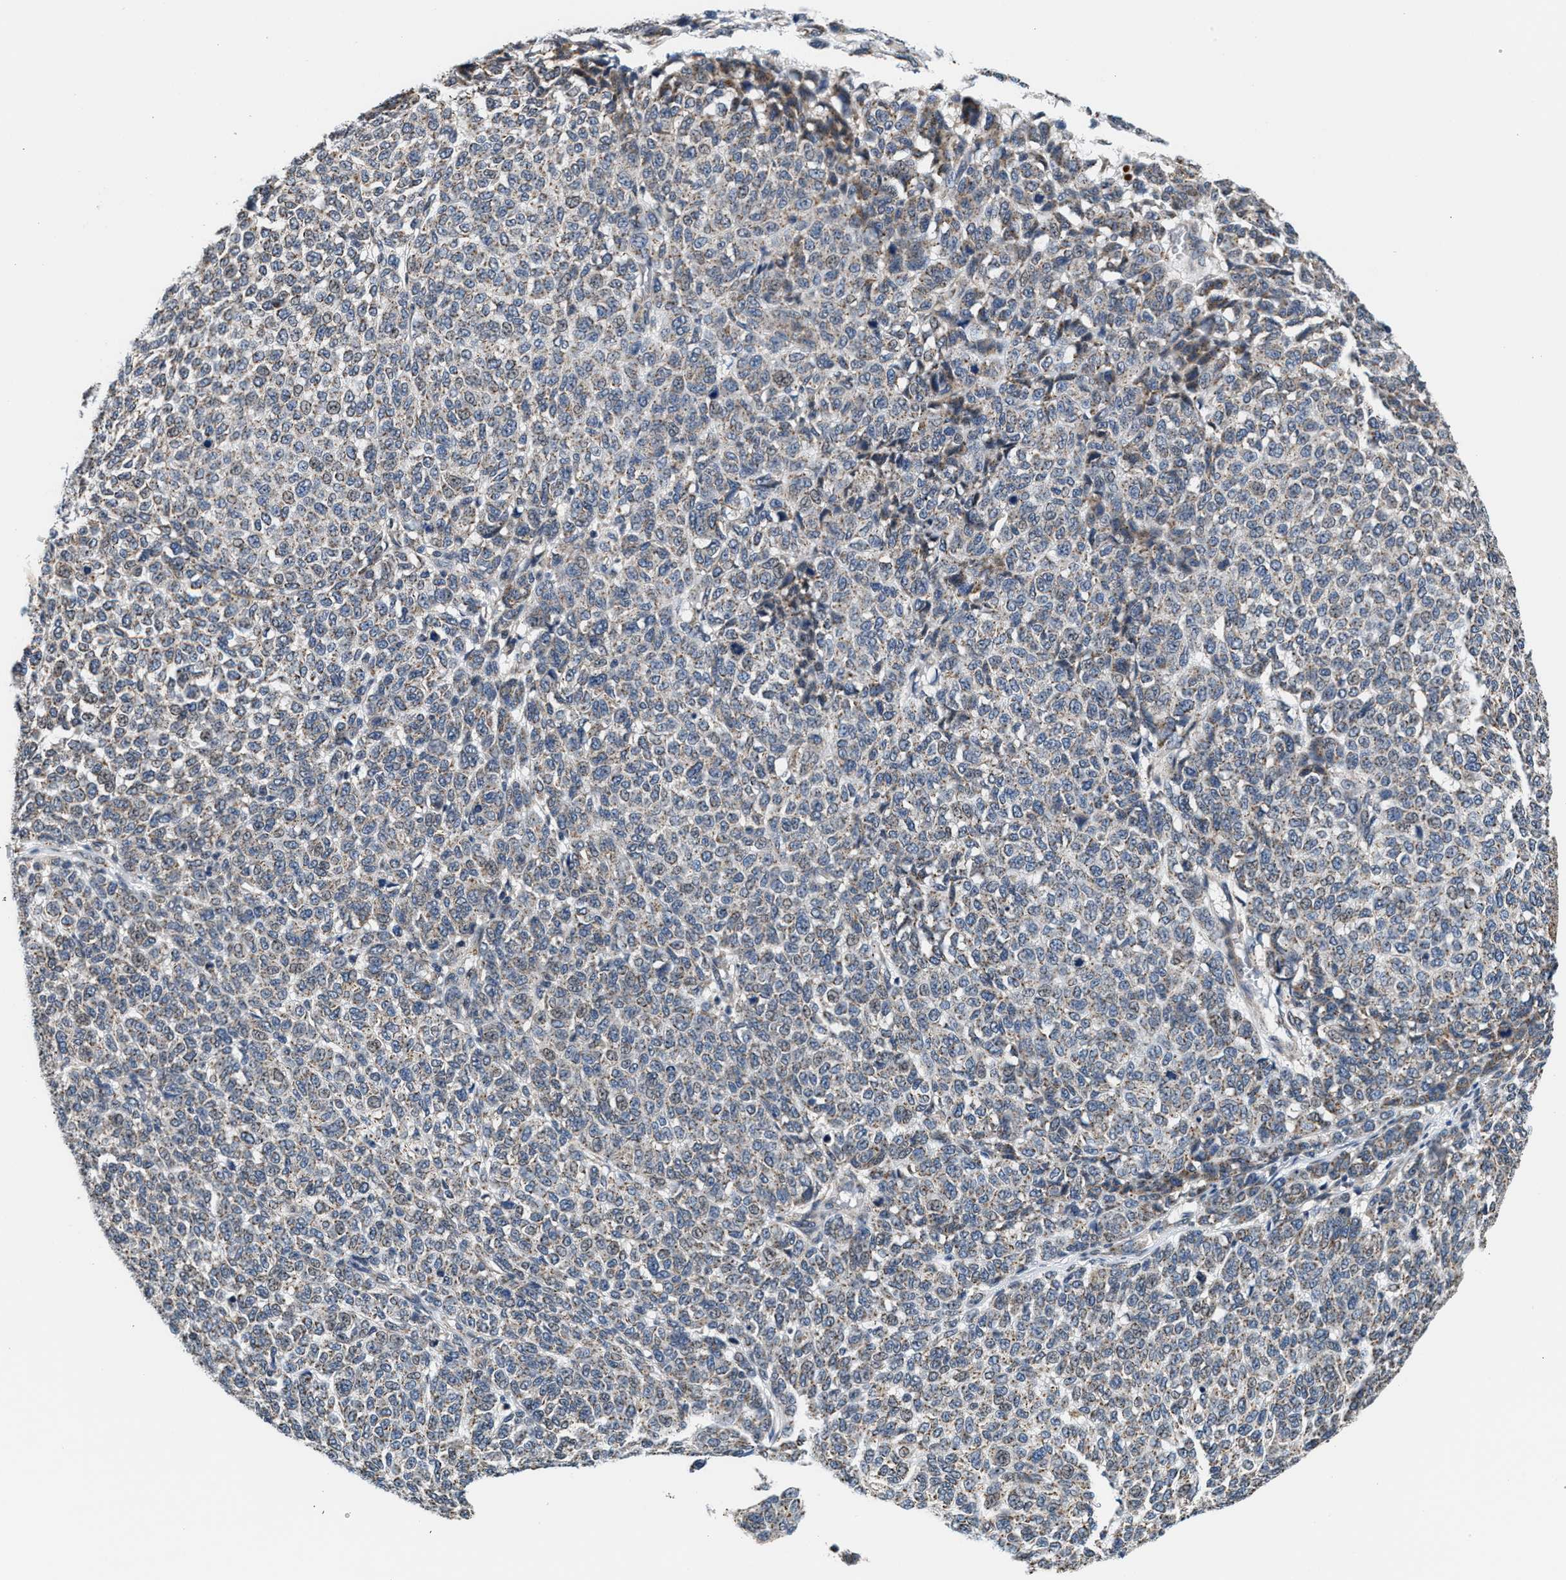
{"staining": {"intensity": "weak", "quantity": "25%-75%", "location": "cytoplasmic/membranous"}, "tissue": "melanoma", "cell_type": "Tumor cells", "image_type": "cancer", "snomed": [{"axis": "morphology", "description": "Malignant melanoma, NOS"}, {"axis": "topography", "description": "Skin"}], "caption": "Protein staining shows weak cytoplasmic/membranous positivity in about 25%-75% of tumor cells in malignant melanoma.", "gene": "KCNMB2", "patient": {"sex": "male", "age": 59}}